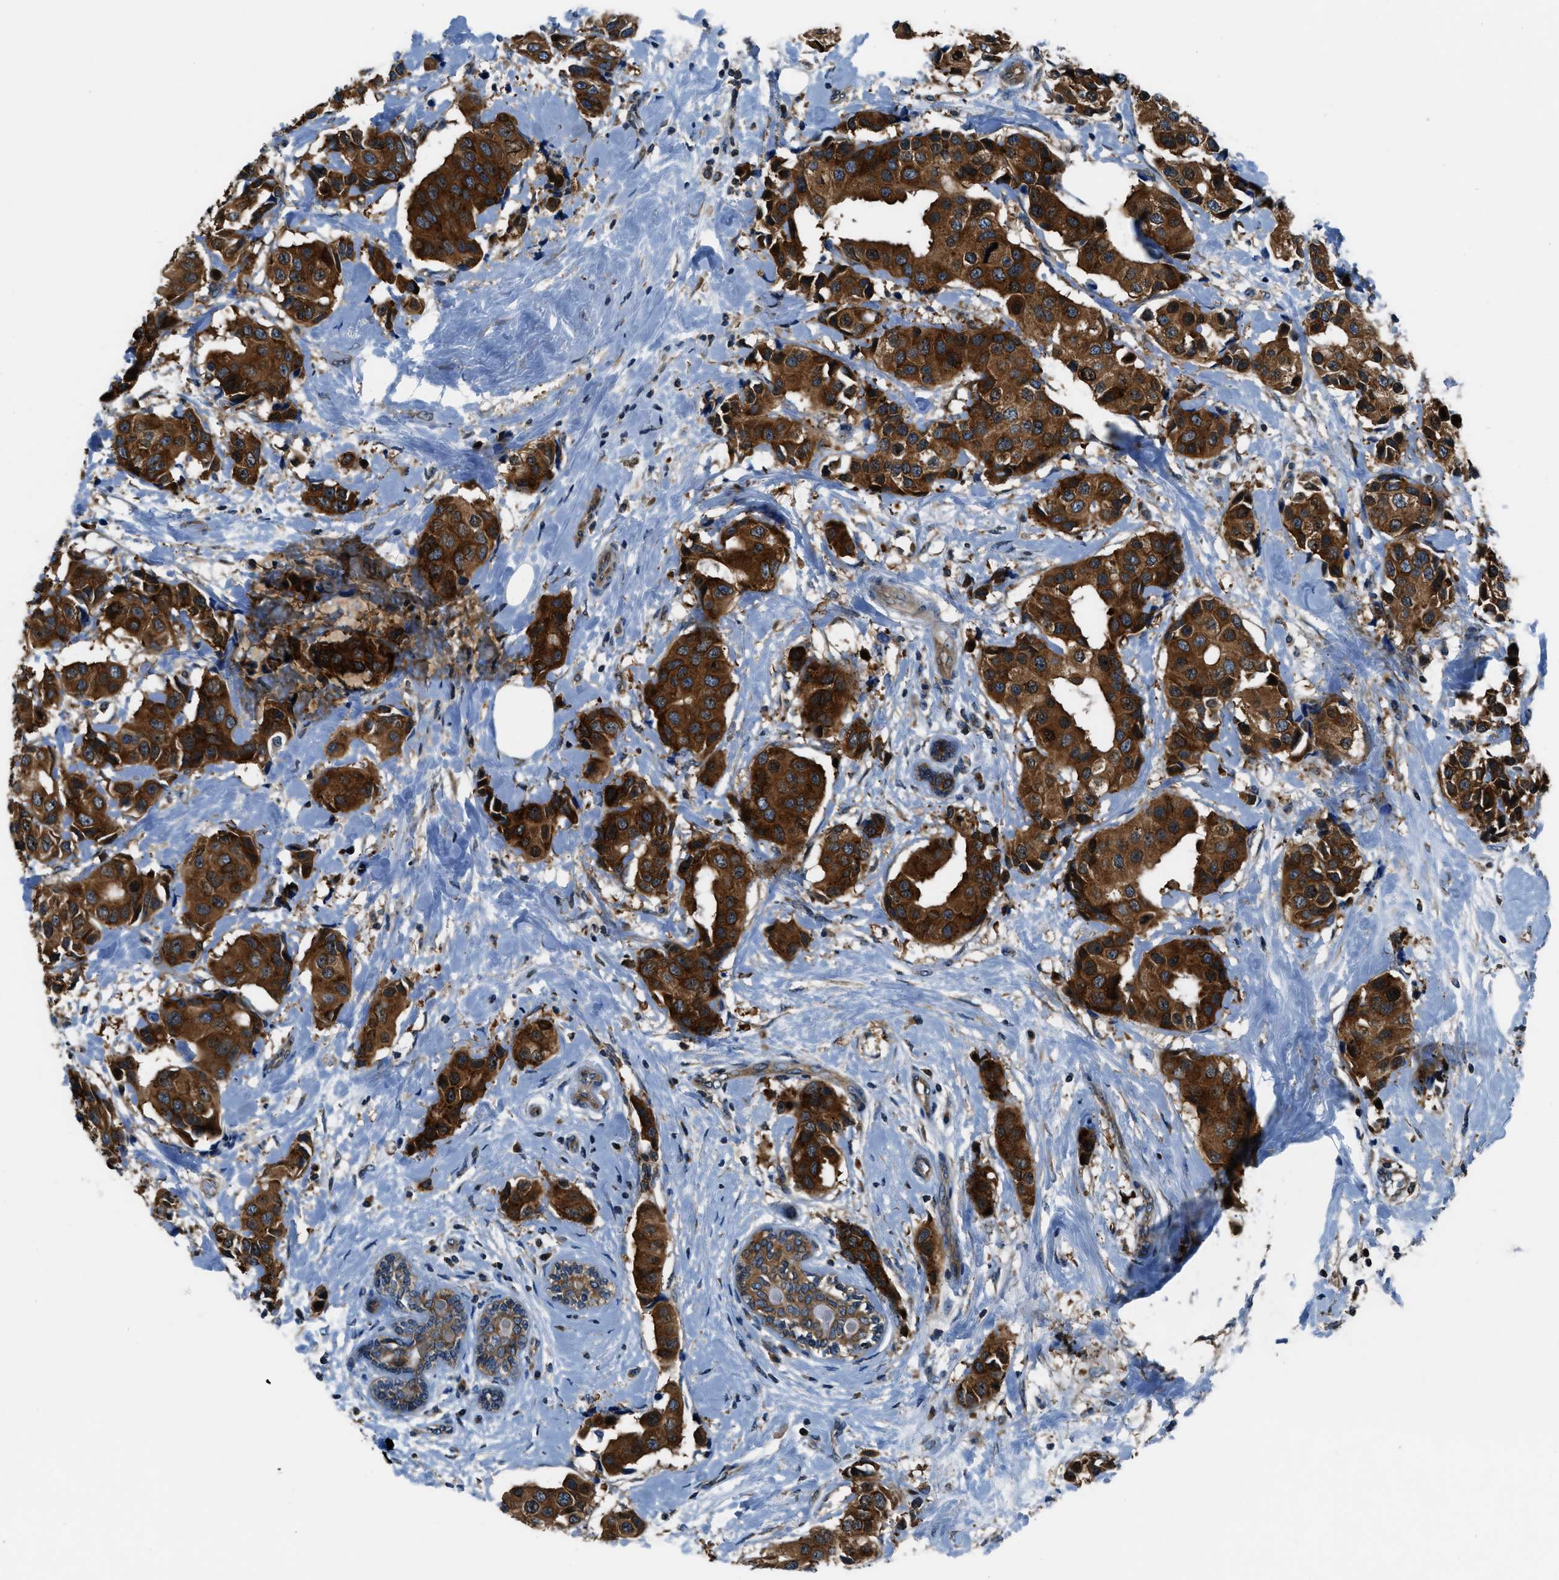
{"staining": {"intensity": "strong", "quantity": ">75%", "location": "cytoplasmic/membranous"}, "tissue": "breast cancer", "cell_type": "Tumor cells", "image_type": "cancer", "snomed": [{"axis": "morphology", "description": "Normal tissue, NOS"}, {"axis": "morphology", "description": "Duct carcinoma"}, {"axis": "topography", "description": "Breast"}], "caption": "A brown stain labels strong cytoplasmic/membranous expression of a protein in human breast intraductal carcinoma tumor cells.", "gene": "ARFGAP2", "patient": {"sex": "female", "age": 39}}